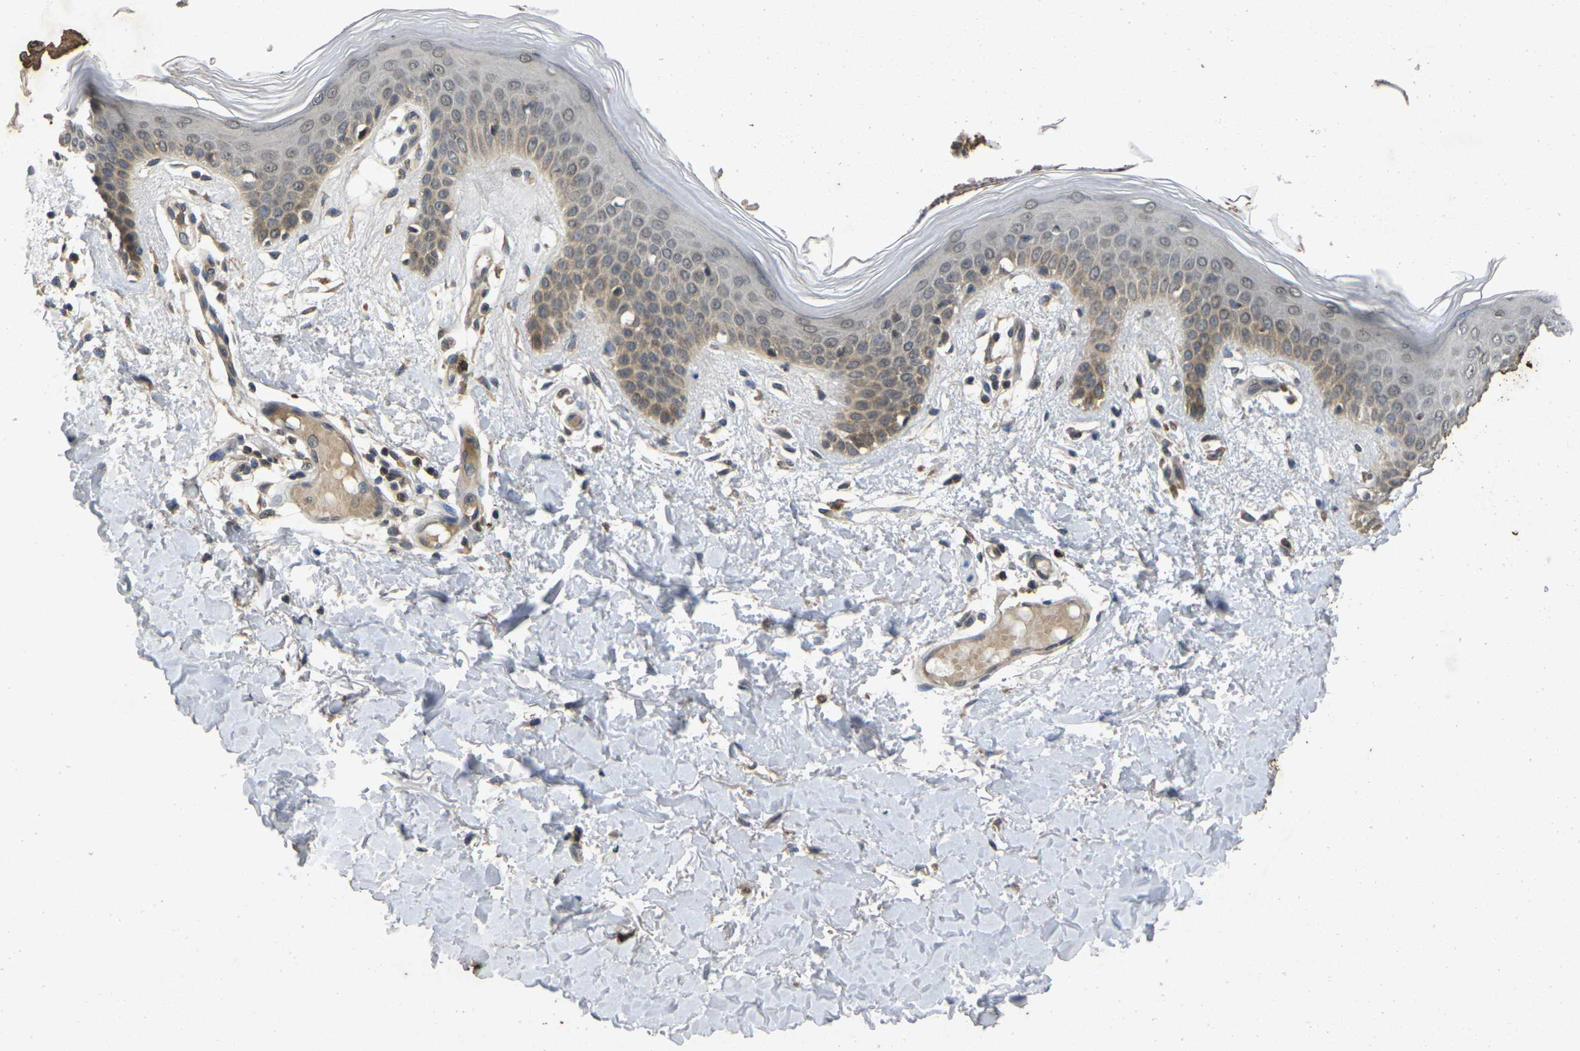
{"staining": {"intensity": "moderate", "quantity": ">75%", "location": "cytoplasmic/membranous"}, "tissue": "skin", "cell_type": "Fibroblasts", "image_type": "normal", "snomed": [{"axis": "morphology", "description": "Normal tissue, NOS"}, {"axis": "topography", "description": "Skin"}], "caption": "Immunohistochemical staining of benign human skin displays medium levels of moderate cytoplasmic/membranous expression in about >75% of fibroblasts. Using DAB (brown) and hematoxylin (blue) stains, captured at high magnification using brightfield microscopy.", "gene": "ERN1", "patient": {"sex": "male", "age": 53}}